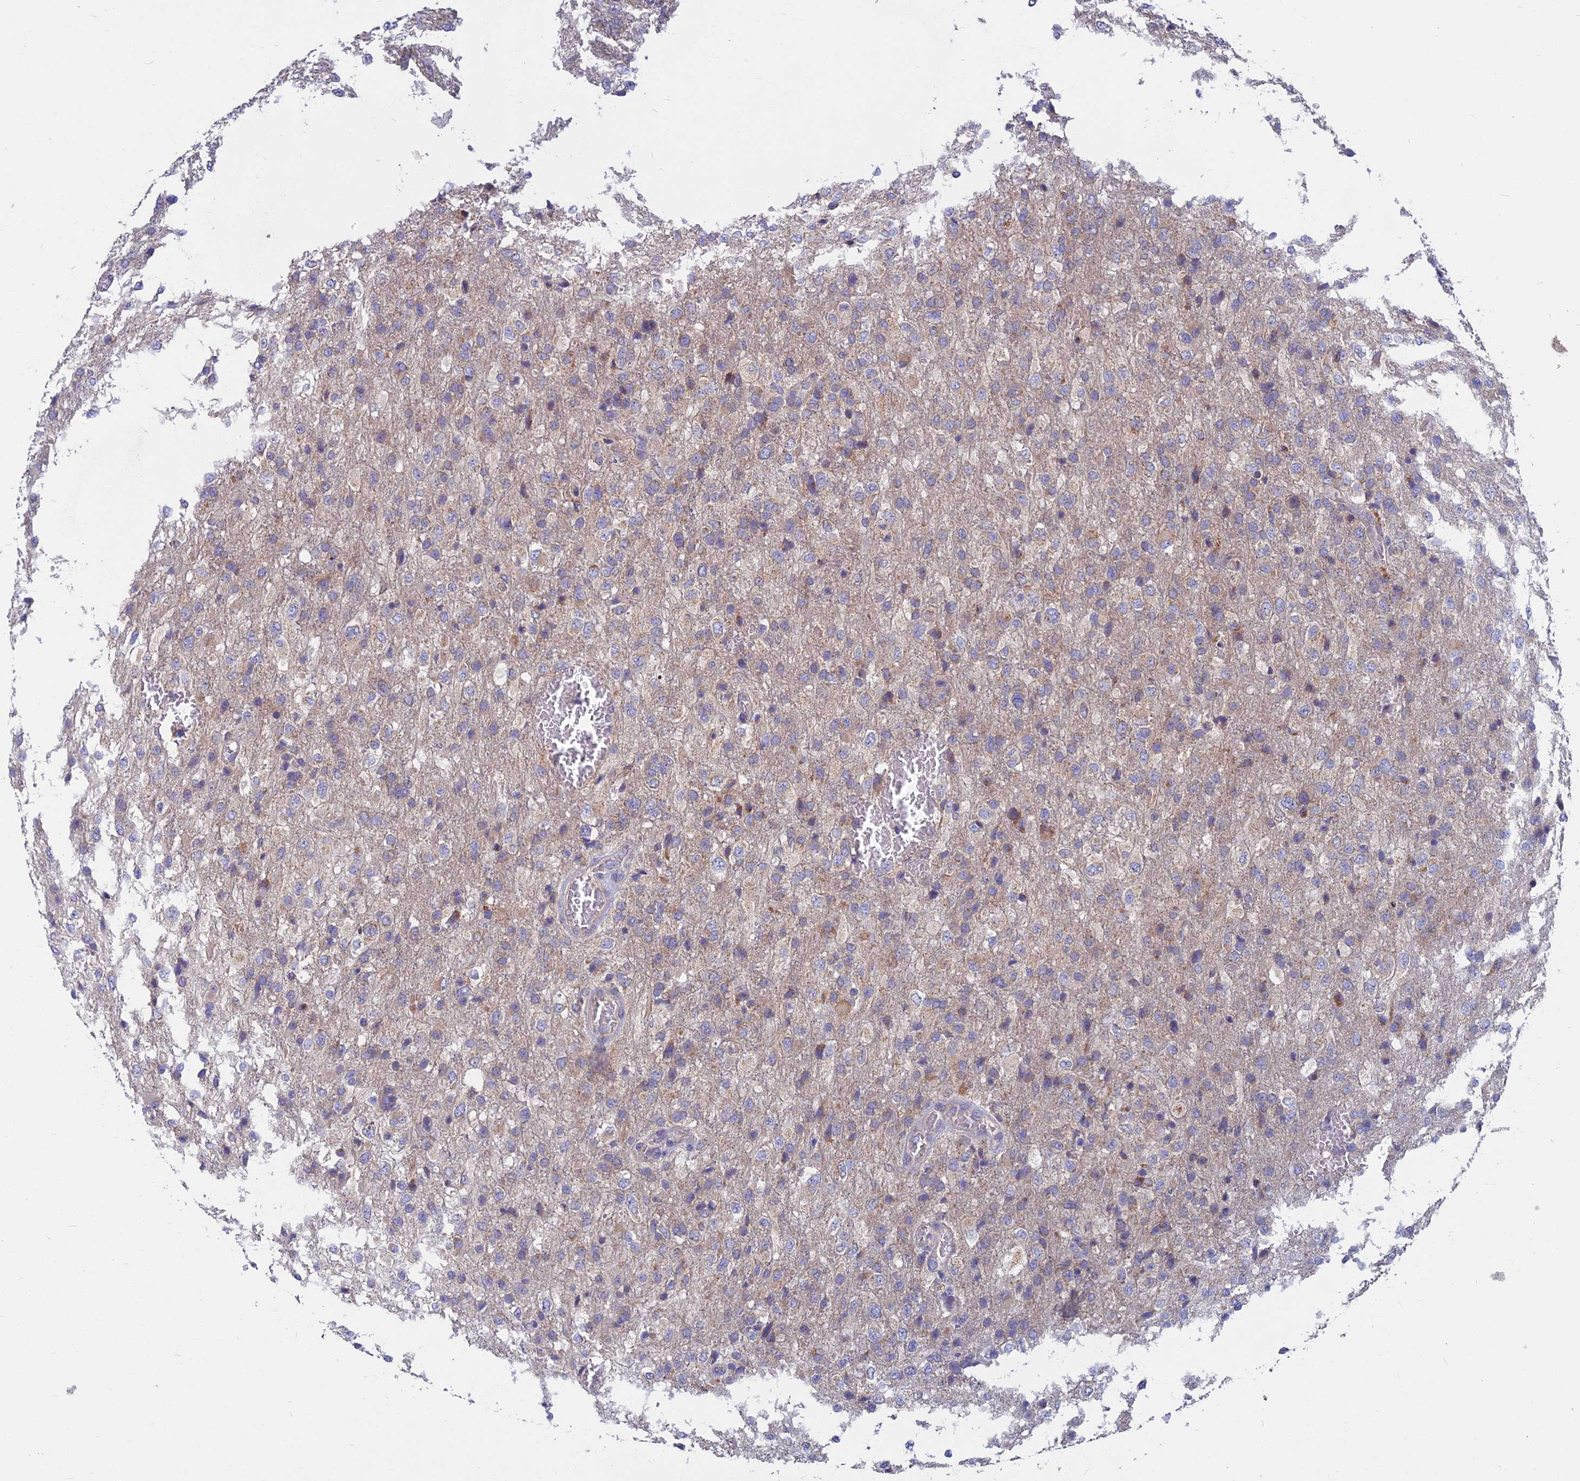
{"staining": {"intensity": "weak", "quantity": "<25%", "location": "cytoplasmic/membranous"}, "tissue": "glioma", "cell_type": "Tumor cells", "image_type": "cancer", "snomed": [{"axis": "morphology", "description": "Glioma, malignant, High grade"}, {"axis": "topography", "description": "Brain"}], "caption": "Immunohistochemistry of malignant glioma (high-grade) shows no expression in tumor cells. (DAB IHC visualized using brightfield microscopy, high magnification).", "gene": "COX20", "patient": {"sex": "female", "age": 74}}